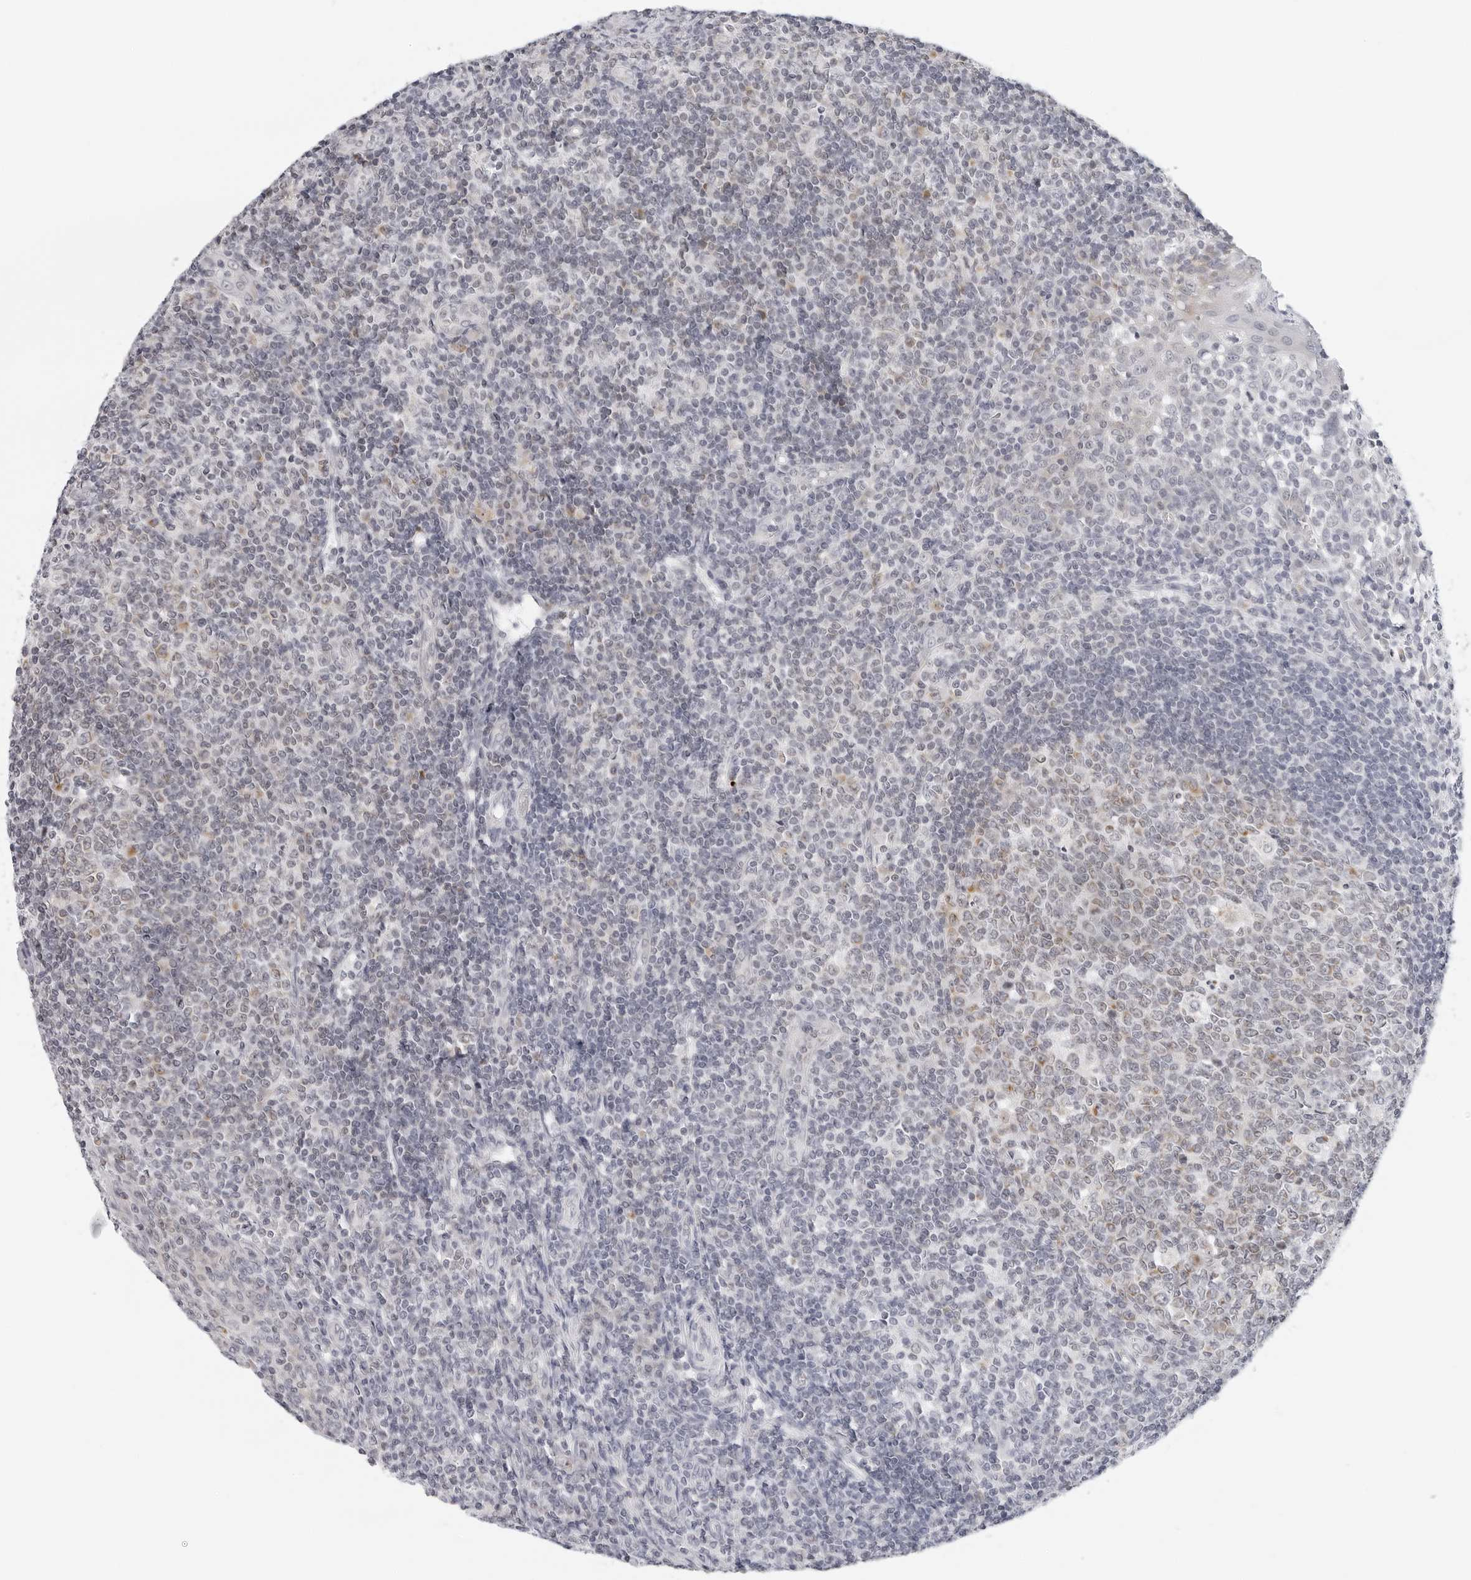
{"staining": {"intensity": "moderate", "quantity": "<25%", "location": "cytoplasmic/membranous"}, "tissue": "tonsil", "cell_type": "Germinal center cells", "image_type": "normal", "snomed": [{"axis": "morphology", "description": "Normal tissue, NOS"}, {"axis": "topography", "description": "Tonsil"}], "caption": "Germinal center cells display low levels of moderate cytoplasmic/membranous positivity in about <25% of cells in normal tonsil. Immunohistochemistry stains the protein of interest in brown and the nuclei are stained blue.", "gene": "CIART", "patient": {"sex": "female", "age": 19}}